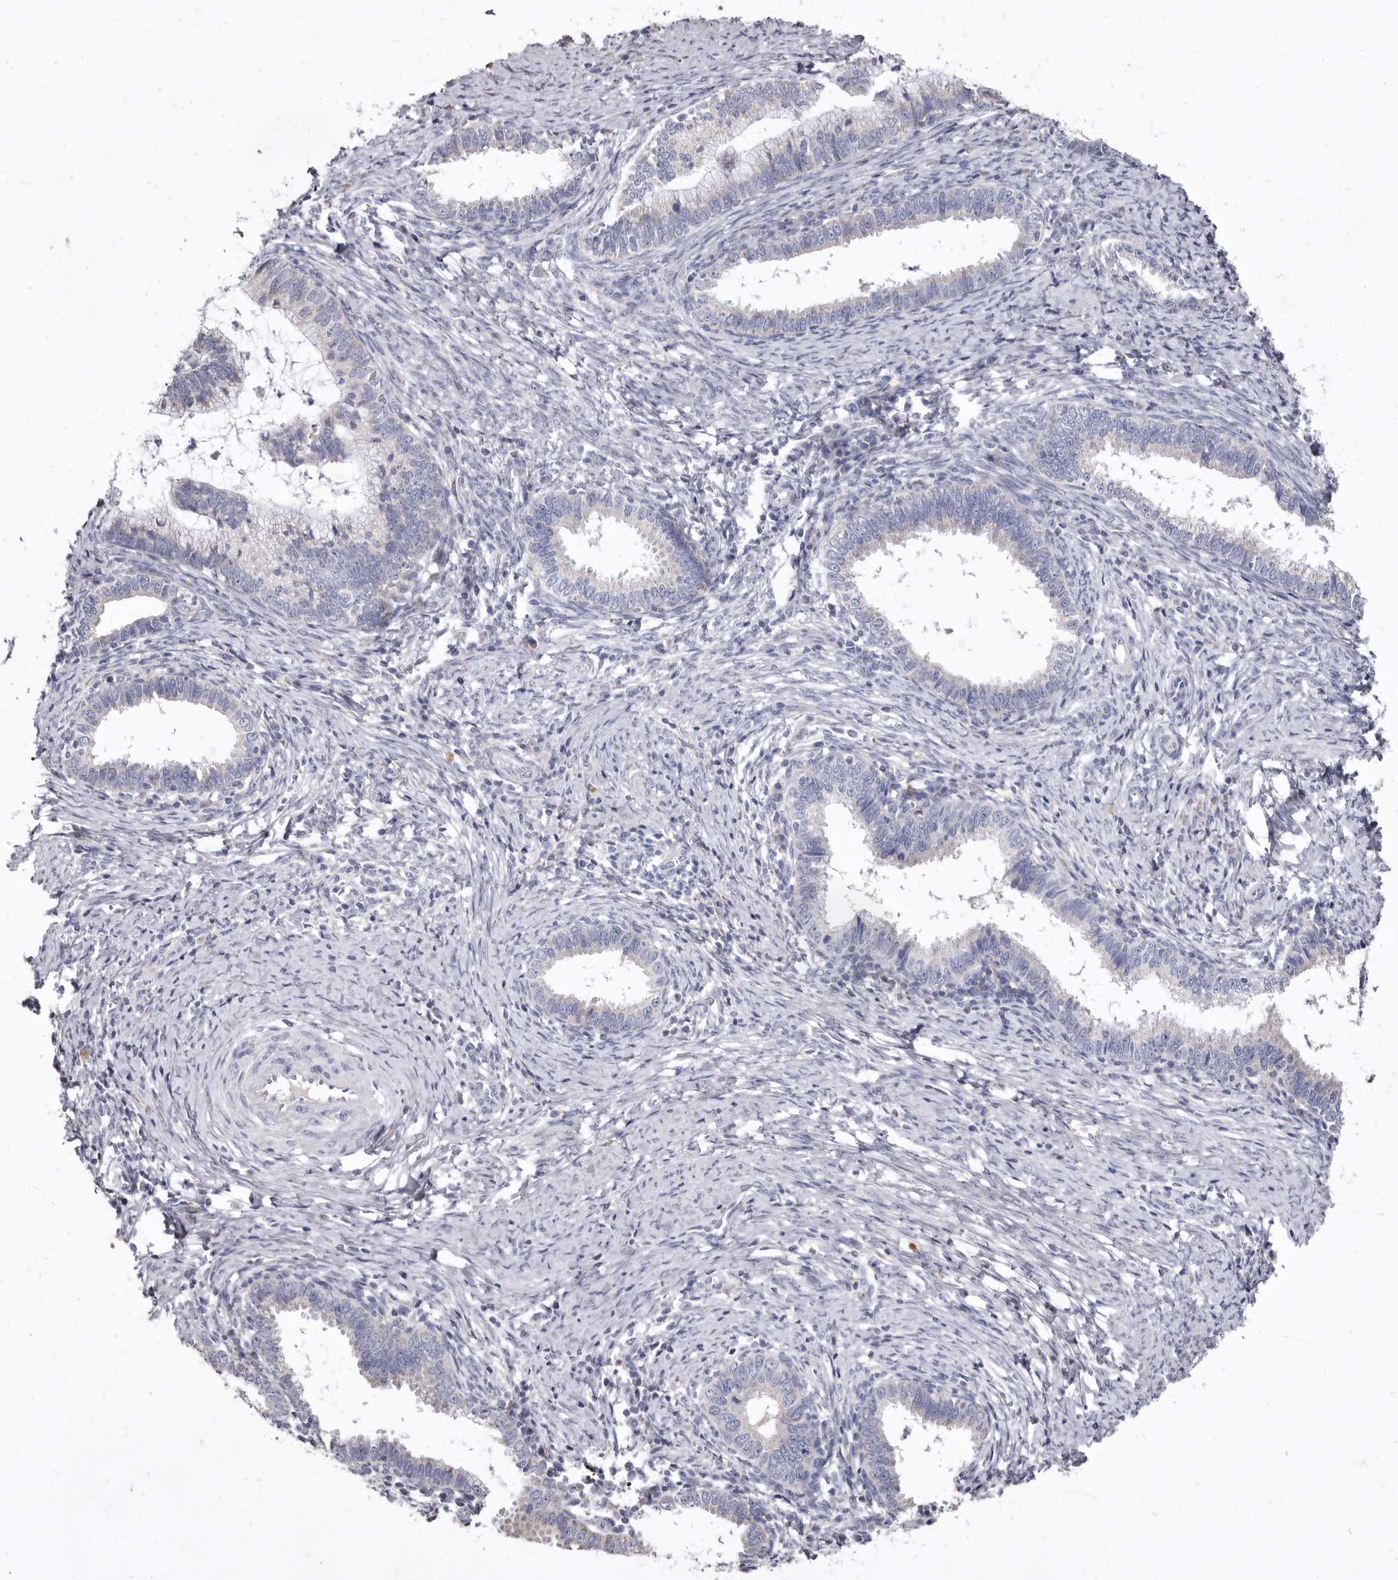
{"staining": {"intensity": "negative", "quantity": "none", "location": "none"}, "tissue": "cervical cancer", "cell_type": "Tumor cells", "image_type": "cancer", "snomed": [{"axis": "morphology", "description": "Adenocarcinoma, NOS"}, {"axis": "topography", "description": "Cervix"}], "caption": "A high-resolution histopathology image shows IHC staining of adenocarcinoma (cervical), which displays no significant expression in tumor cells.", "gene": "CYP2E1", "patient": {"sex": "female", "age": 36}}